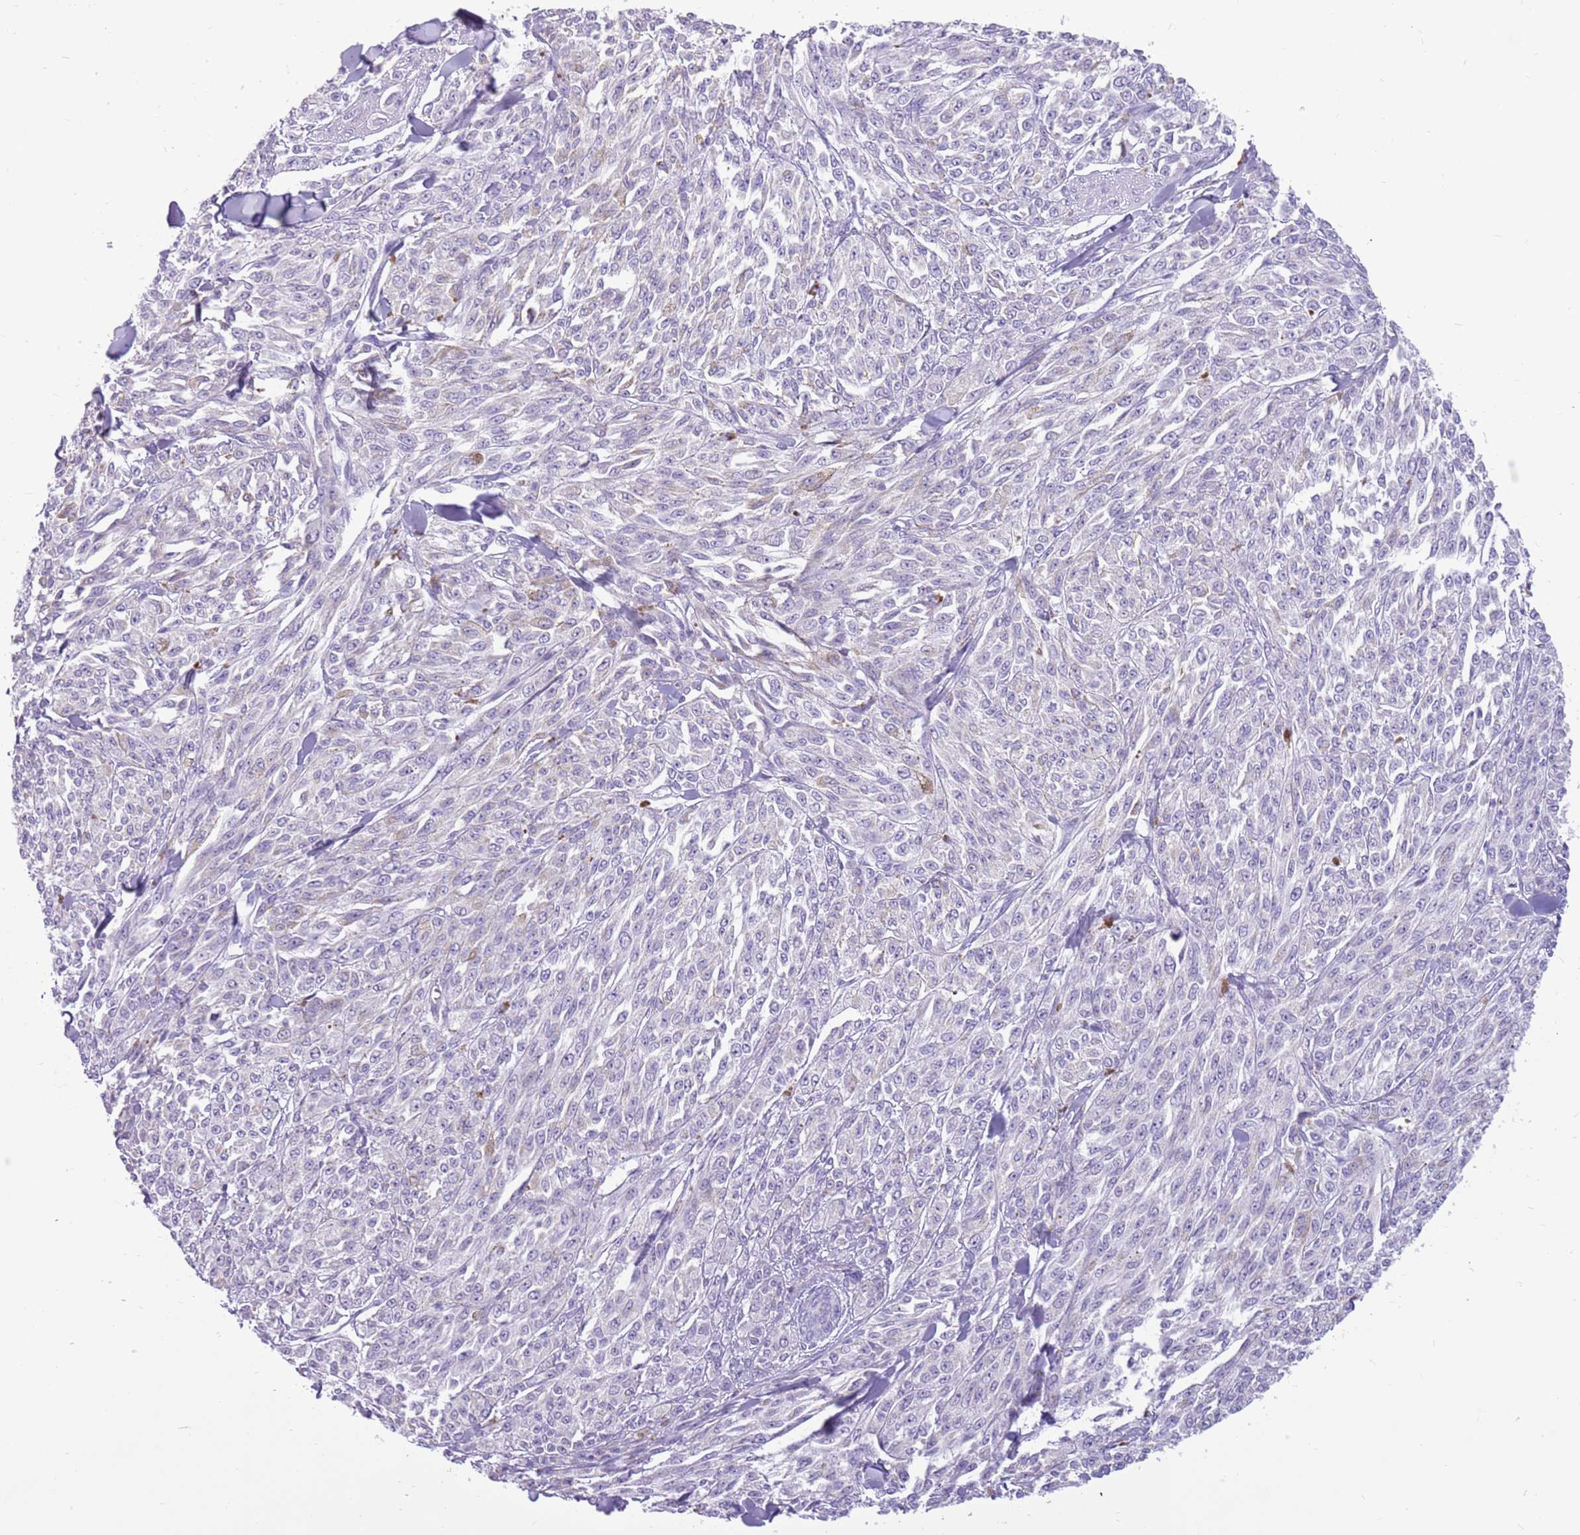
{"staining": {"intensity": "negative", "quantity": "none", "location": "none"}, "tissue": "melanoma", "cell_type": "Tumor cells", "image_type": "cancer", "snomed": [{"axis": "morphology", "description": "Malignant melanoma, NOS"}, {"axis": "topography", "description": "Skin"}], "caption": "DAB immunohistochemical staining of melanoma demonstrates no significant expression in tumor cells.", "gene": "ZNF425", "patient": {"sex": "female", "age": 52}}